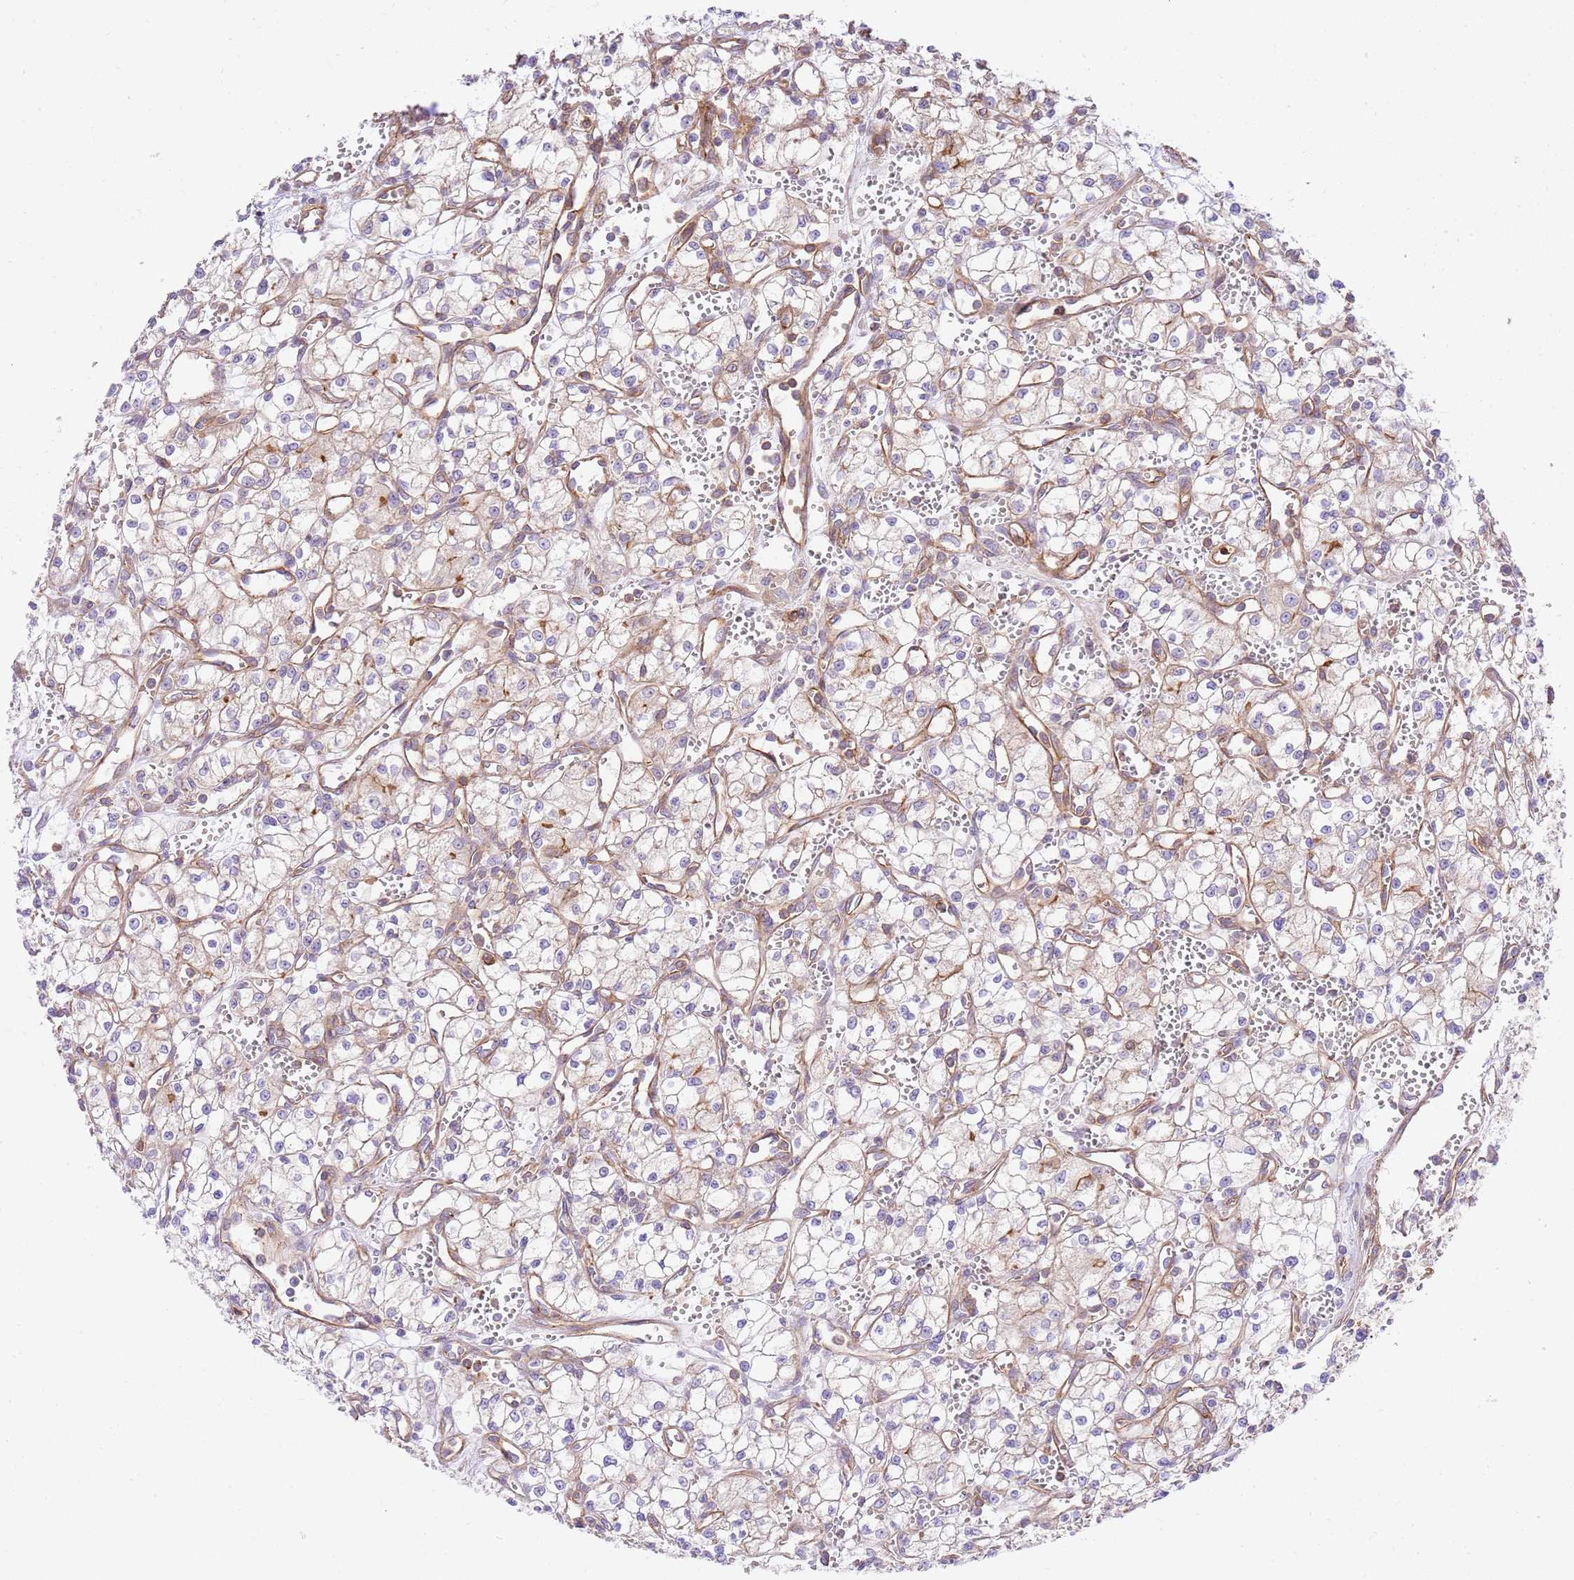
{"staining": {"intensity": "negative", "quantity": "none", "location": "none"}, "tissue": "renal cancer", "cell_type": "Tumor cells", "image_type": "cancer", "snomed": [{"axis": "morphology", "description": "Adenocarcinoma, NOS"}, {"axis": "topography", "description": "Kidney"}], "caption": "DAB (3,3'-diaminobenzidine) immunohistochemical staining of human renal cancer (adenocarcinoma) displays no significant positivity in tumor cells.", "gene": "EFCAB8", "patient": {"sex": "male", "age": 59}}